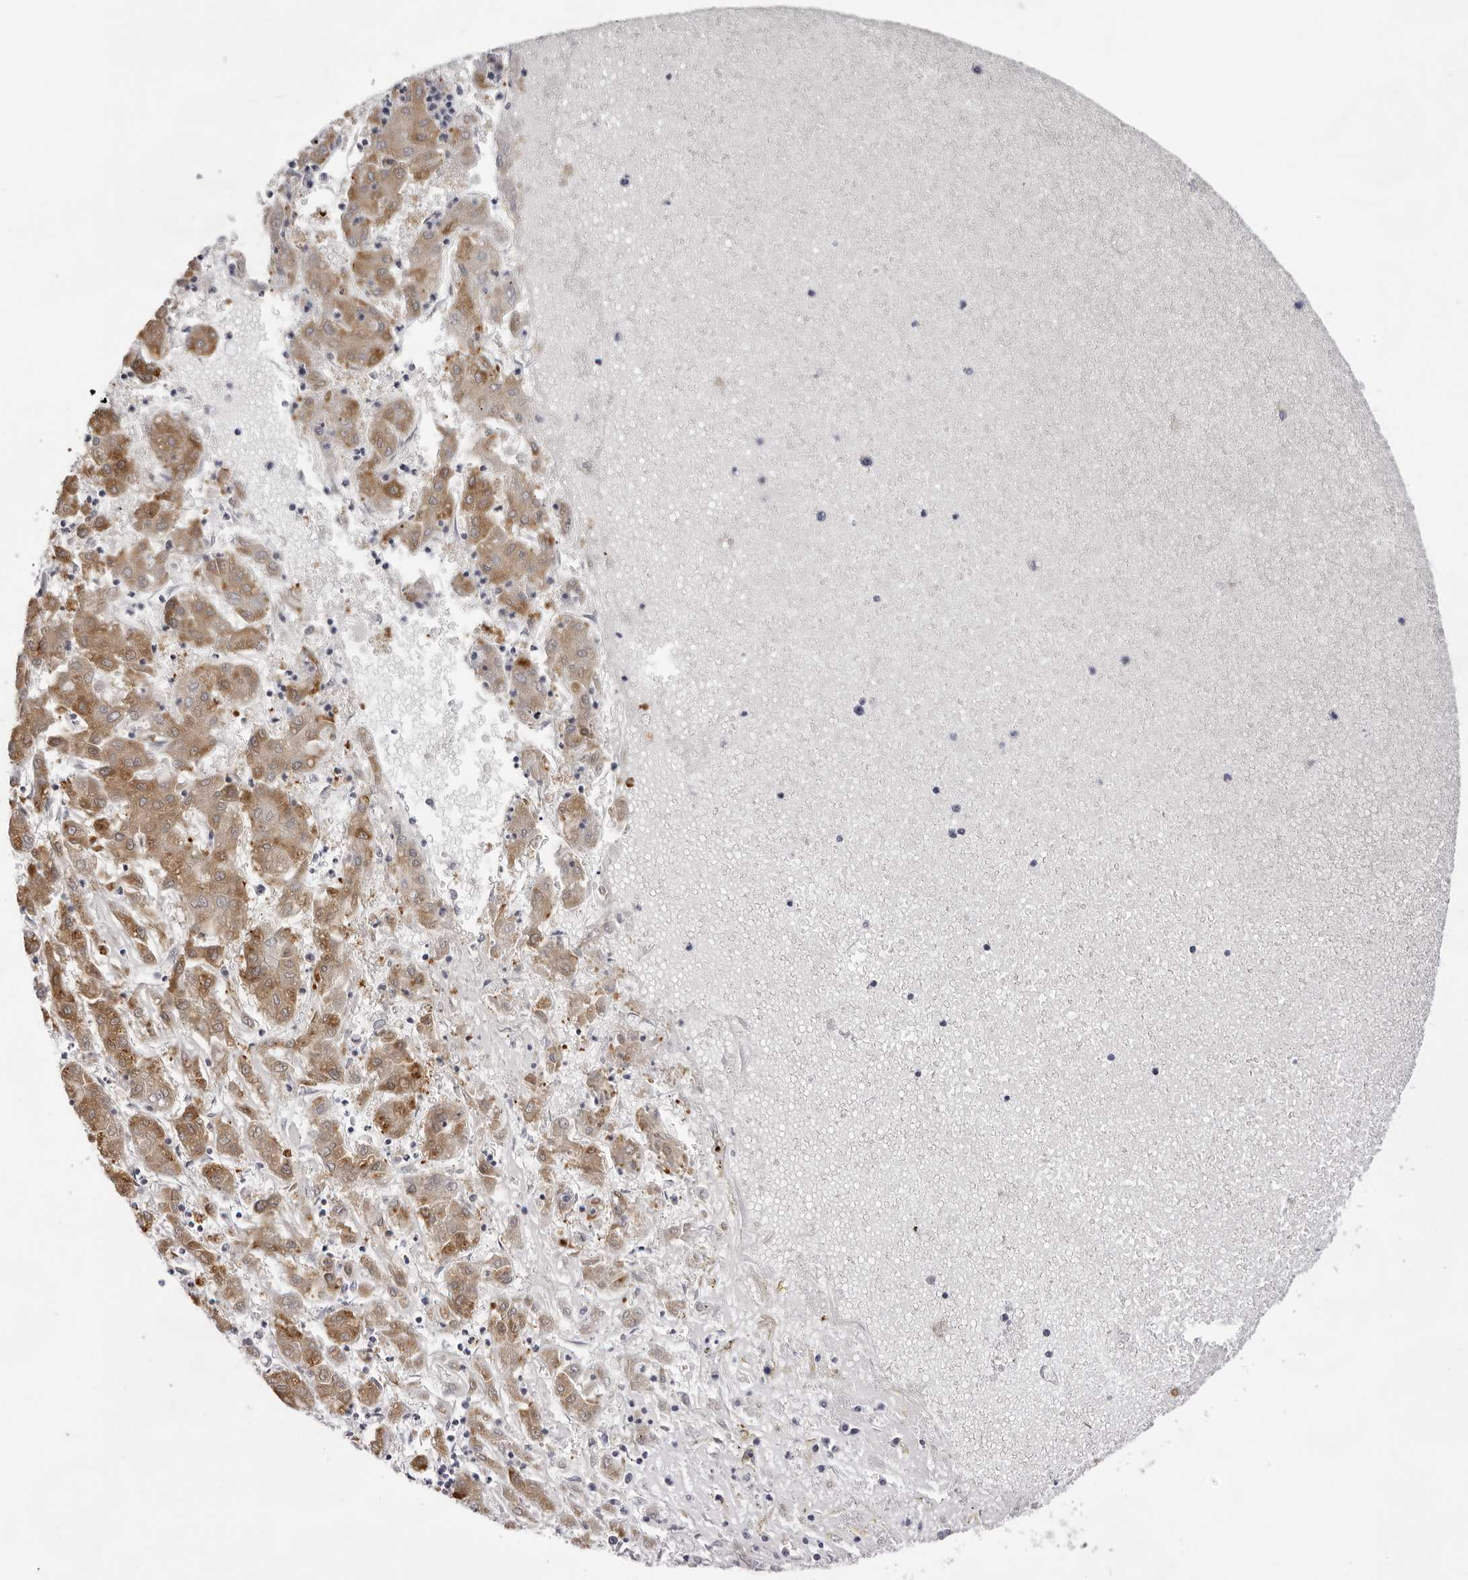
{"staining": {"intensity": "moderate", "quantity": ">75%", "location": "cytoplasmic/membranous"}, "tissue": "liver cancer", "cell_type": "Tumor cells", "image_type": "cancer", "snomed": [{"axis": "morphology", "description": "Carcinoma, Hepatocellular, NOS"}, {"axis": "topography", "description": "Liver"}], "caption": "Brown immunohistochemical staining in liver hepatocellular carcinoma reveals moderate cytoplasmic/membranous positivity in about >75% of tumor cells. The protein of interest is shown in brown color, while the nuclei are stained blue.", "gene": "SMIM2", "patient": {"sex": "male", "age": 72}}